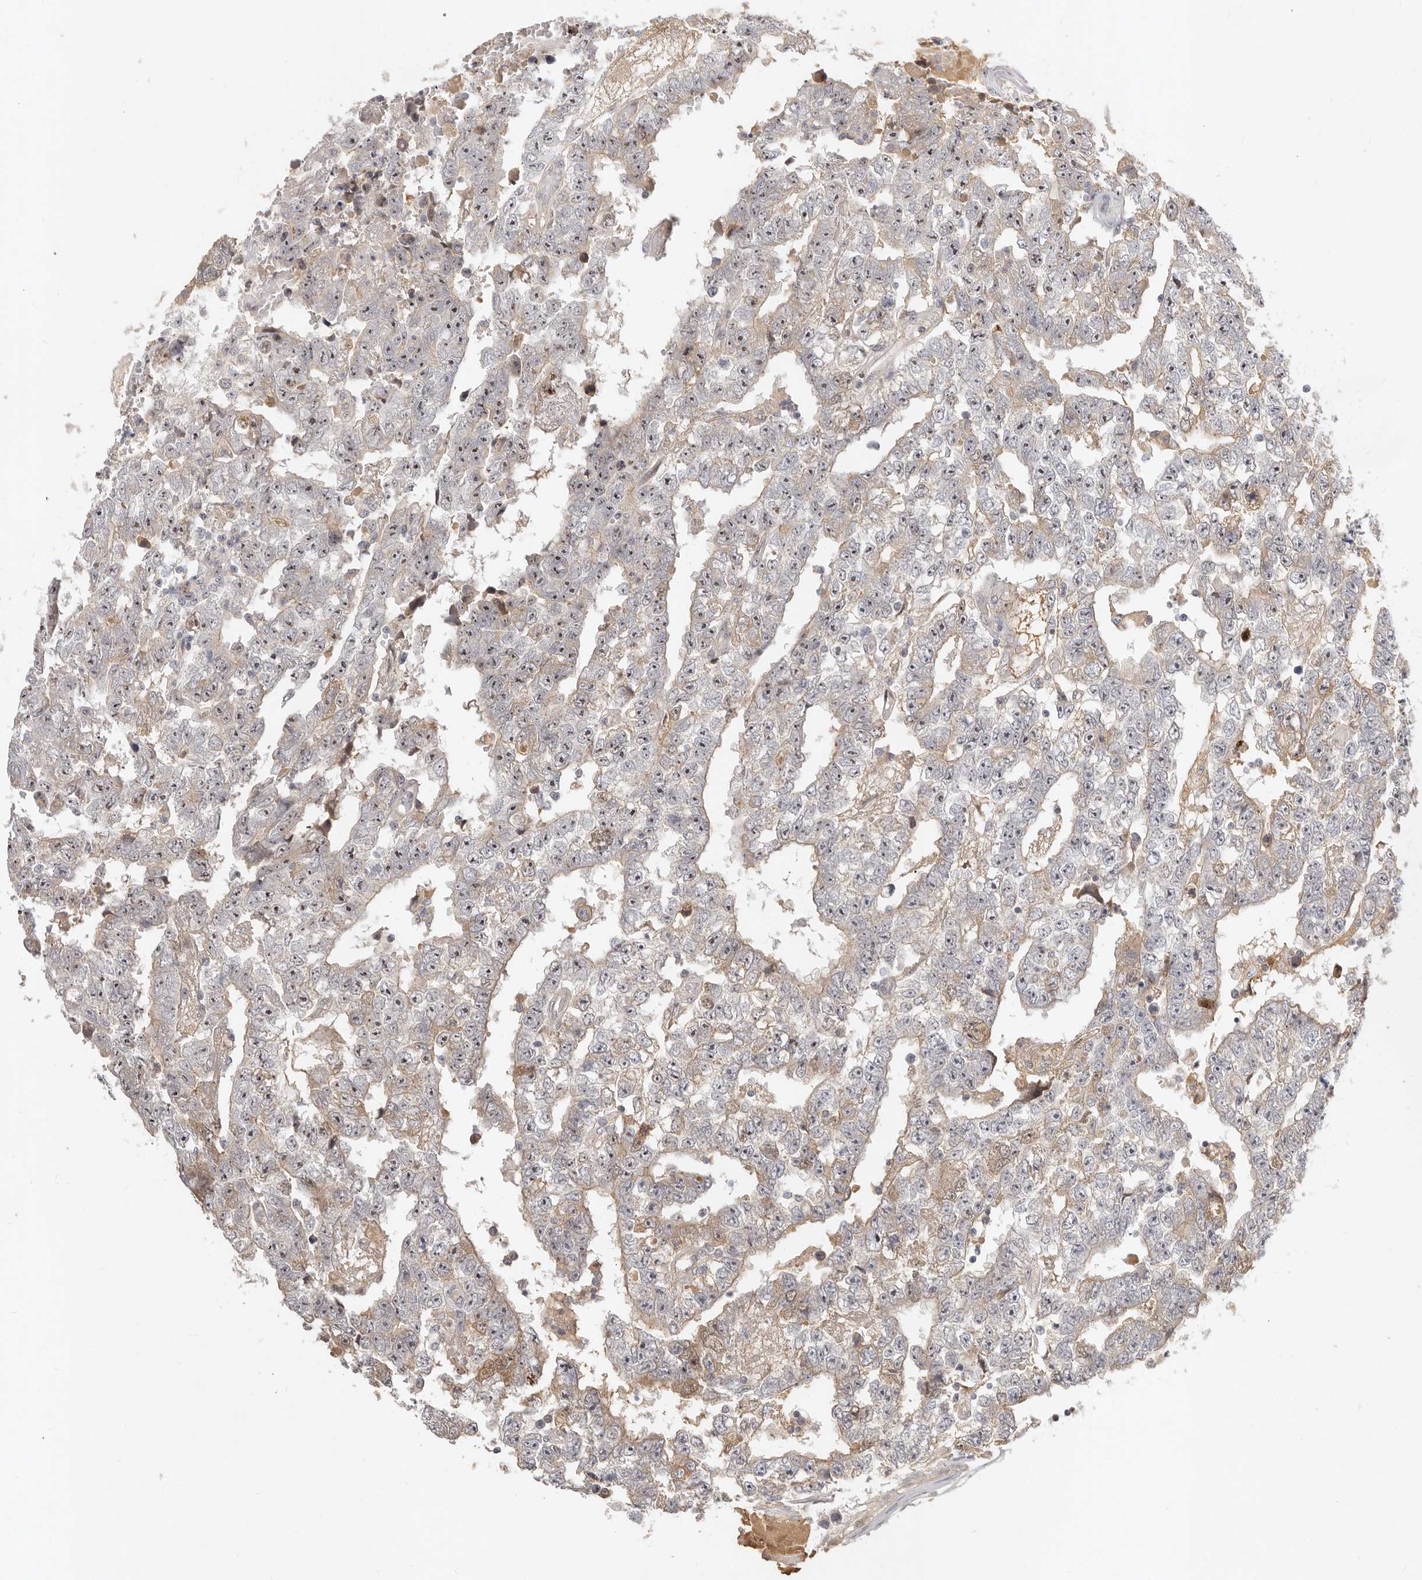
{"staining": {"intensity": "weak", "quantity": "25%-75%", "location": "cytoplasmic/membranous"}, "tissue": "testis cancer", "cell_type": "Tumor cells", "image_type": "cancer", "snomed": [{"axis": "morphology", "description": "Carcinoma, Embryonal, NOS"}, {"axis": "topography", "description": "Testis"}], "caption": "IHC photomicrograph of human testis cancer stained for a protein (brown), which exhibits low levels of weak cytoplasmic/membranous staining in approximately 25%-75% of tumor cells.", "gene": "MICALL2", "patient": {"sex": "male", "age": 25}}